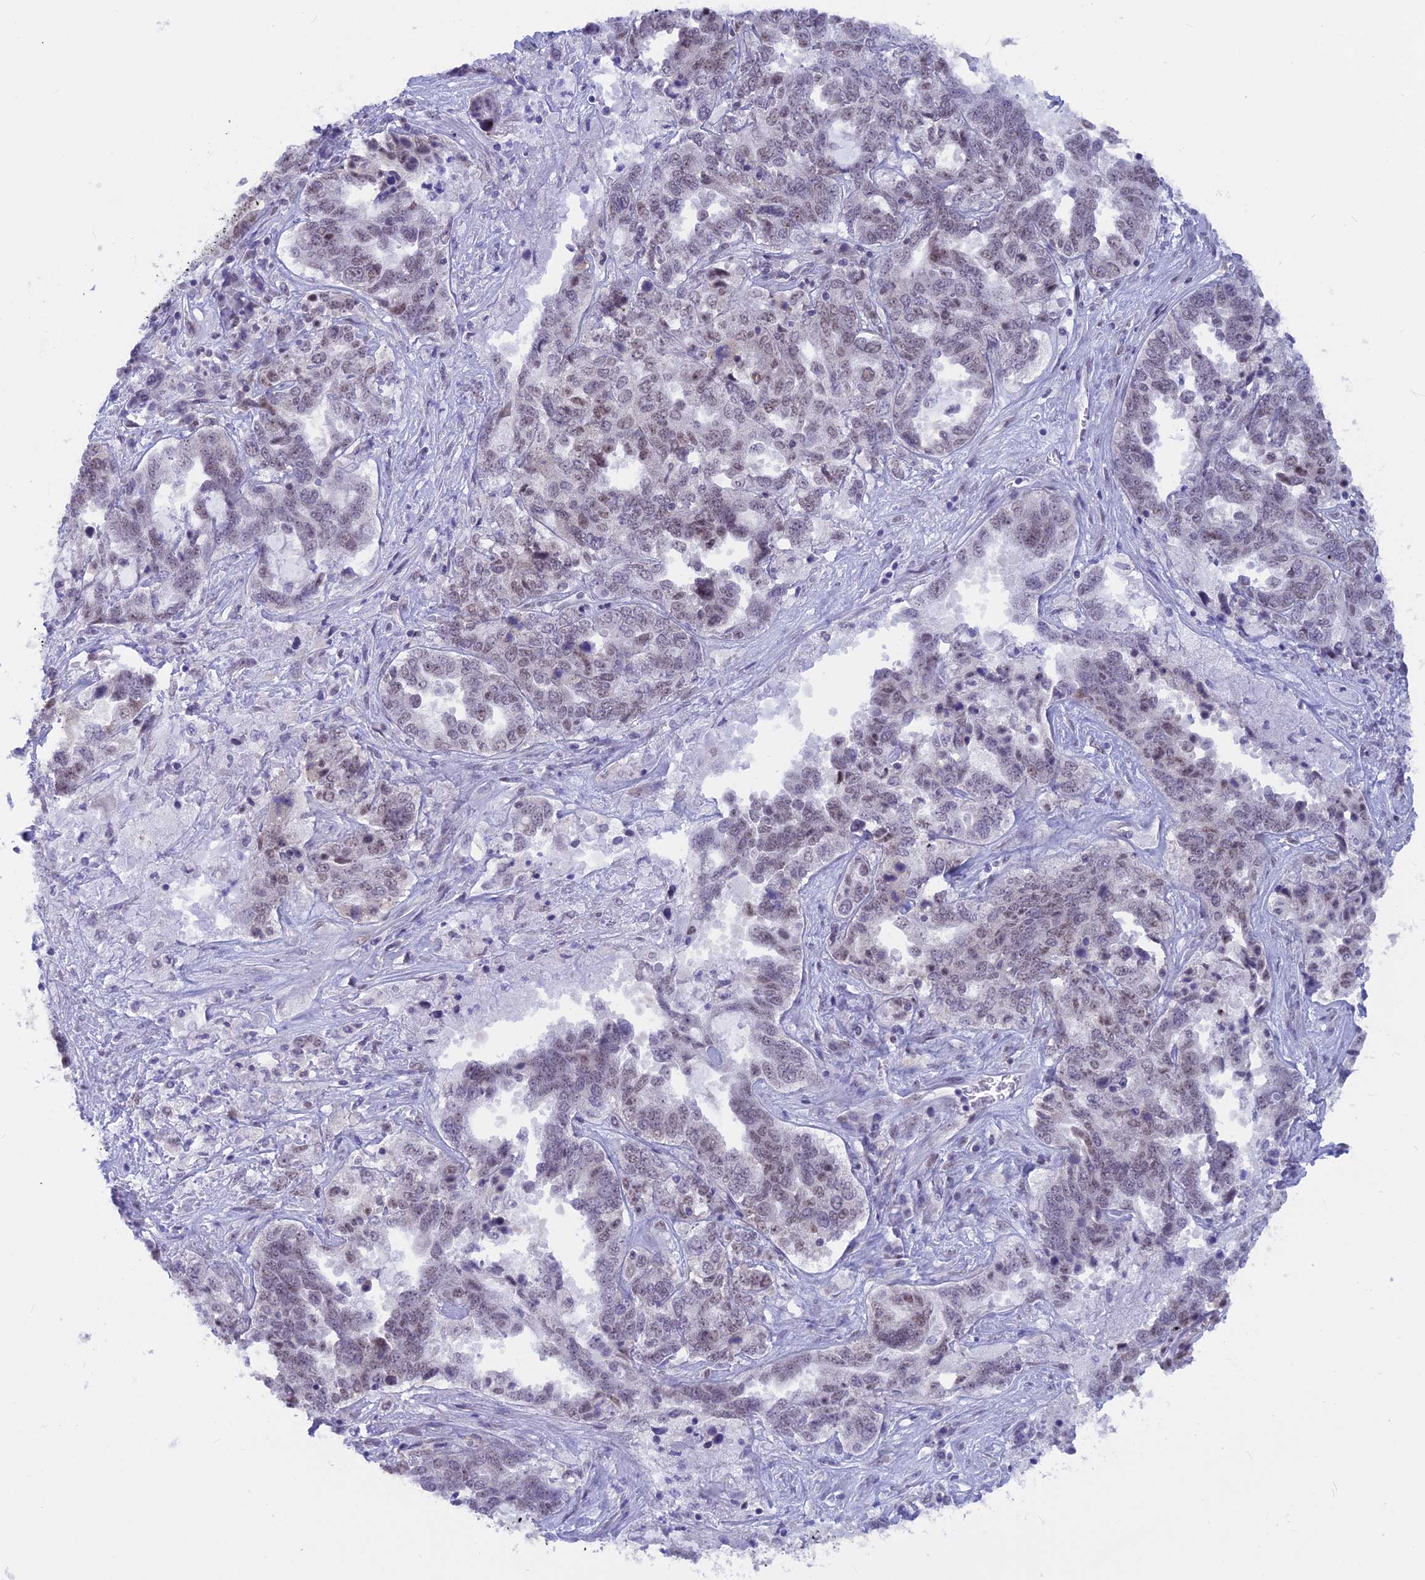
{"staining": {"intensity": "weak", "quantity": "25%-75%", "location": "nuclear"}, "tissue": "ovarian cancer", "cell_type": "Tumor cells", "image_type": "cancer", "snomed": [{"axis": "morphology", "description": "Carcinoma, endometroid"}, {"axis": "topography", "description": "Ovary"}], "caption": "Protein expression analysis of human endometroid carcinoma (ovarian) reveals weak nuclear staining in about 25%-75% of tumor cells.", "gene": "SRSF5", "patient": {"sex": "female", "age": 62}}